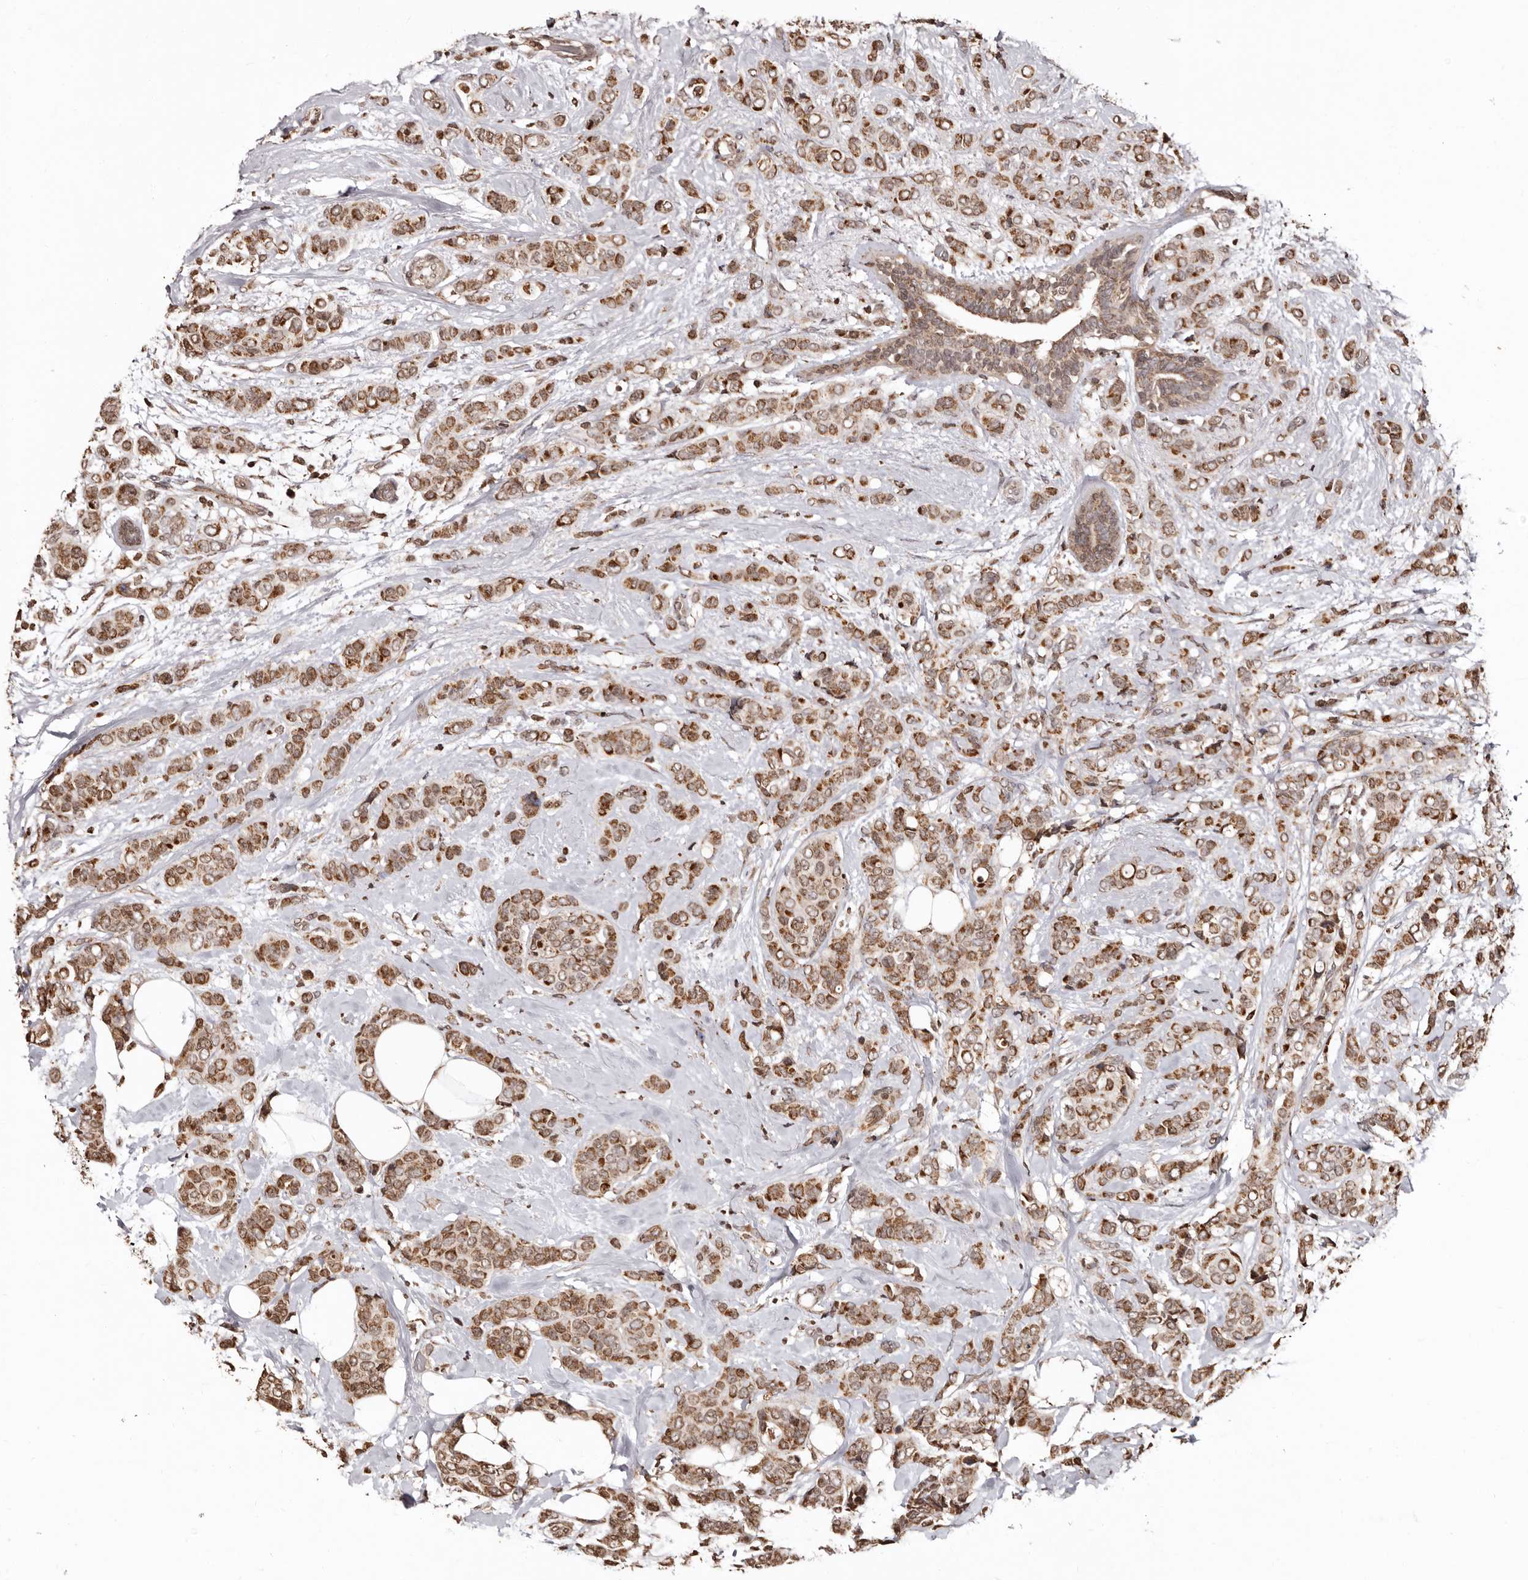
{"staining": {"intensity": "moderate", "quantity": ">75%", "location": "cytoplasmic/membranous"}, "tissue": "breast cancer", "cell_type": "Tumor cells", "image_type": "cancer", "snomed": [{"axis": "morphology", "description": "Lobular carcinoma"}, {"axis": "topography", "description": "Breast"}], "caption": "The immunohistochemical stain labels moderate cytoplasmic/membranous staining in tumor cells of lobular carcinoma (breast) tissue. The staining was performed using DAB (3,3'-diaminobenzidine), with brown indicating positive protein expression. Nuclei are stained blue with hematoxylin.", "gene": "CCDC190", "patient": {"sex": "female", "age": 51}}